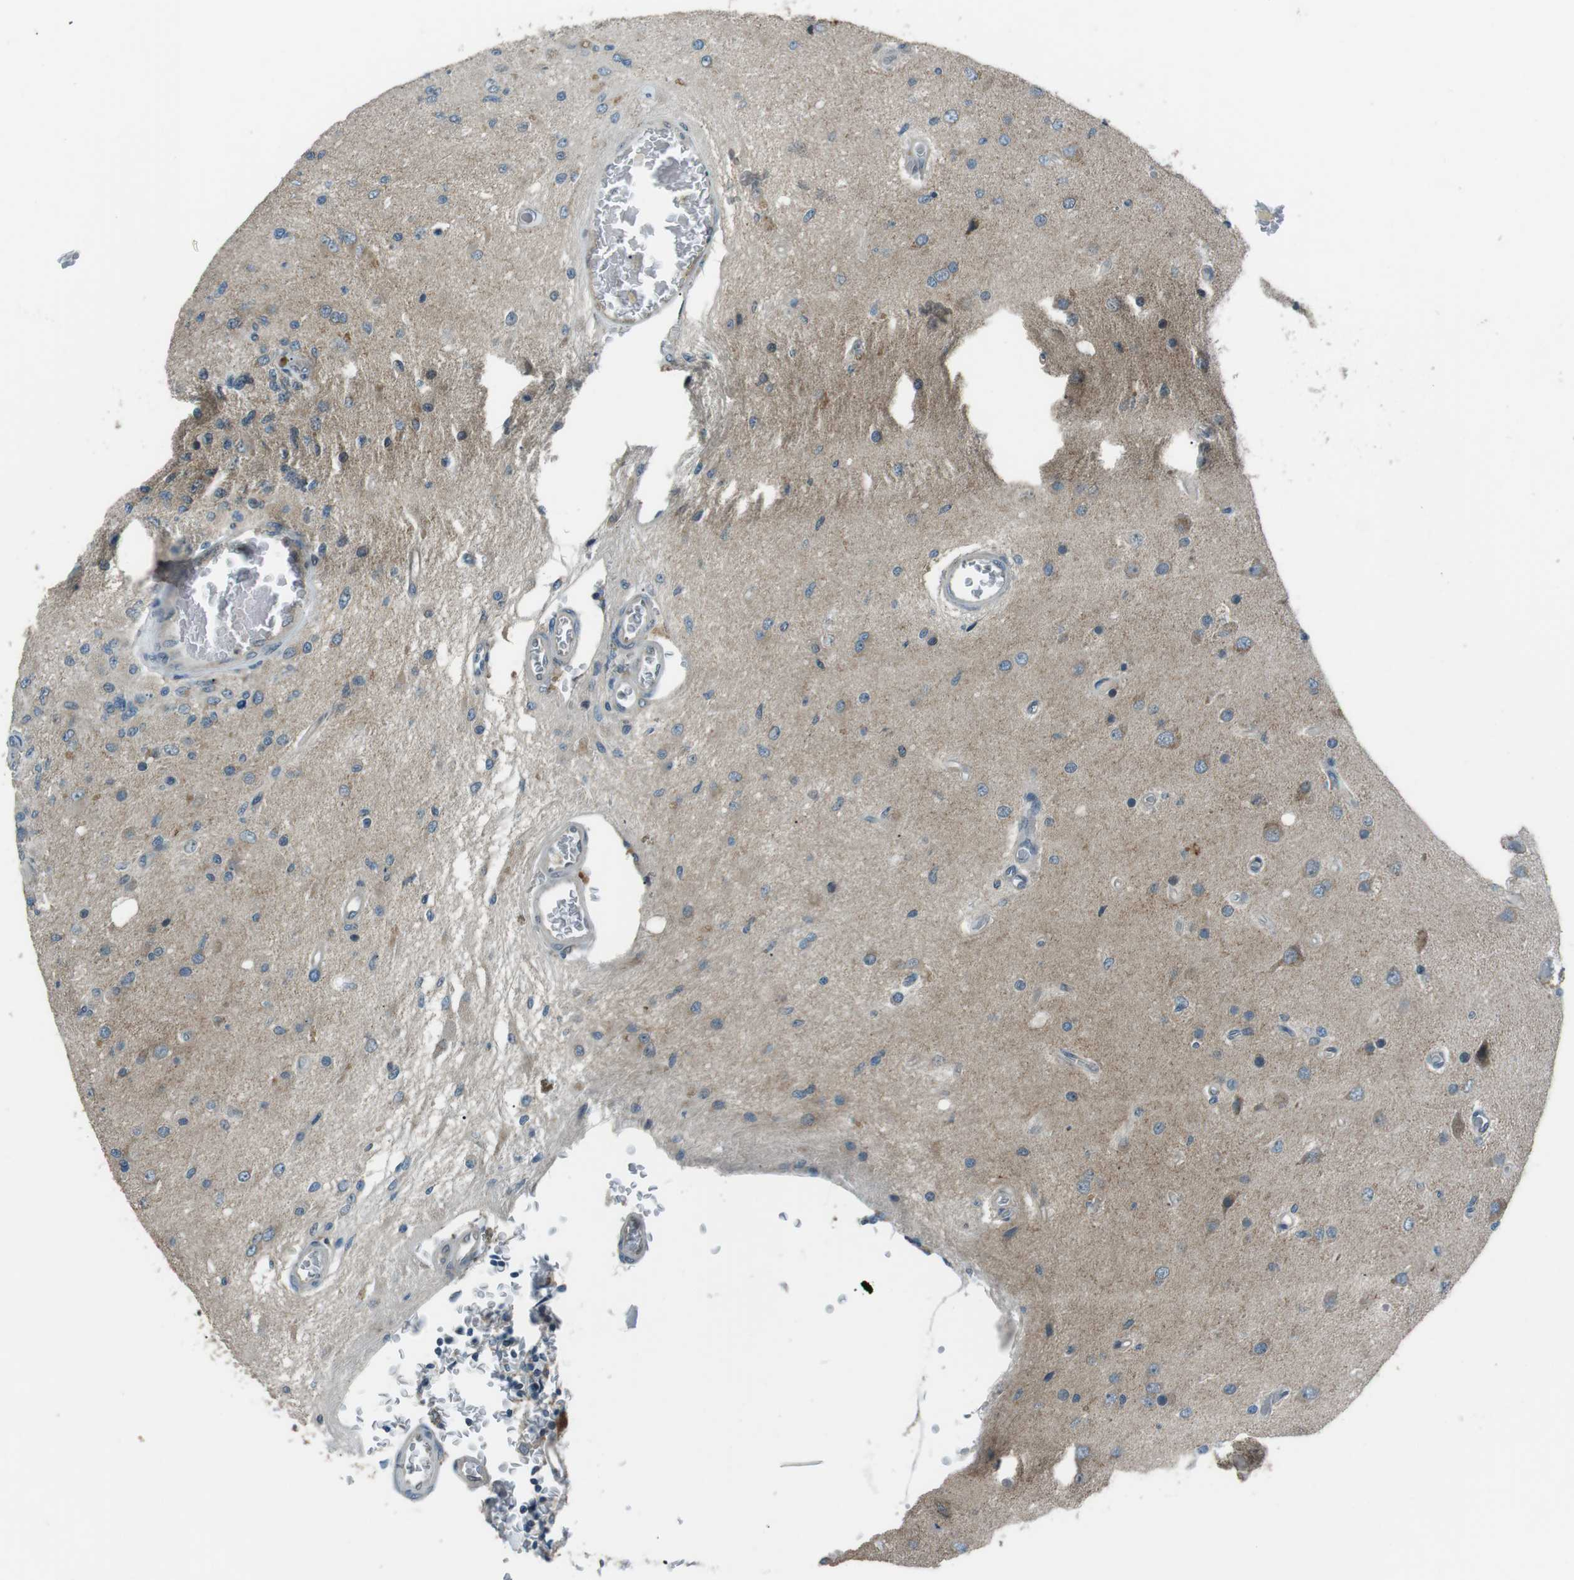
{"staining": {"intensity": "weak", "quantity": "<25%", "location": "cytoplasmic/membranous"}, "tissue": "glioma", "cell_type": "Tumor cells", "image_type": "cancer", "snomed": [{"axis": "morphology", "description": "Normal tissue, NOS"}, {"axis": "morphology", "description": "Glioma, malignant, High grade"}, {"axis": "topography", "description": "Cerebral cortex"}], "caption": "A micrograph of human malignant glioma (high-grade) is negative for staining in tumor cells. (DAB (3,3'-diaminobenzidine) immunohistochemistry (IHC), high magnification).", "gene": "LRIG2", "patient": {"sex": "male", "age": 77}}